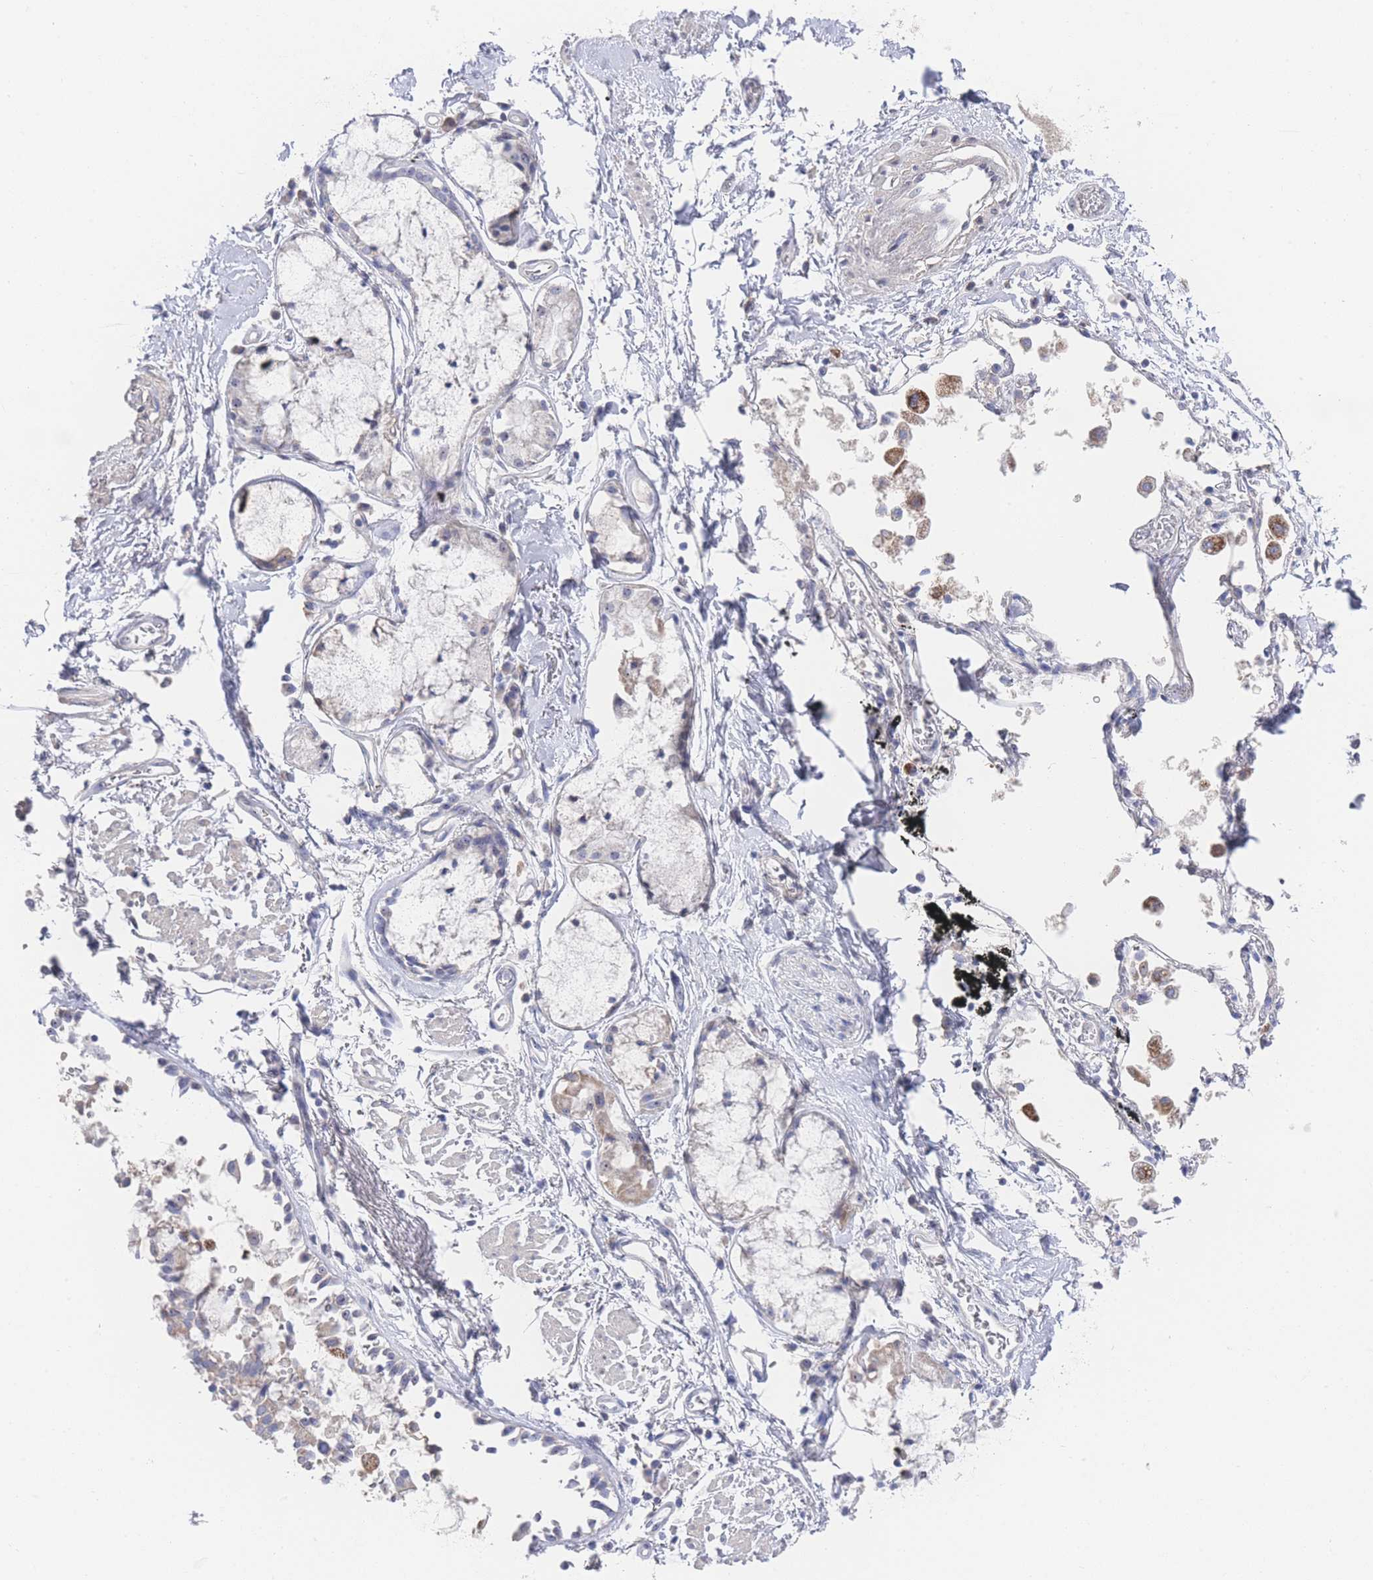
{"staining": {"intensity": "negative", "quantity": "none", "location": "none"}, "tissue": "soft tissue", "cell_type": "Fibroblasts", "image_type": "normal", "snomed": [{"axis": "morphology", "description": "Normal tissue, NOS"}, {"axis": "topography", "description": "Cartilage tissue"}], "caption": "This photomicrograph is of unremarkable soft tissue stained with IHC to label a protein in brown with the nuclei are counter-stained blue. There is no positivity in fibroblasts.", "gene": "ZNF142", "patient": {"sex": "male", "age": 73}}